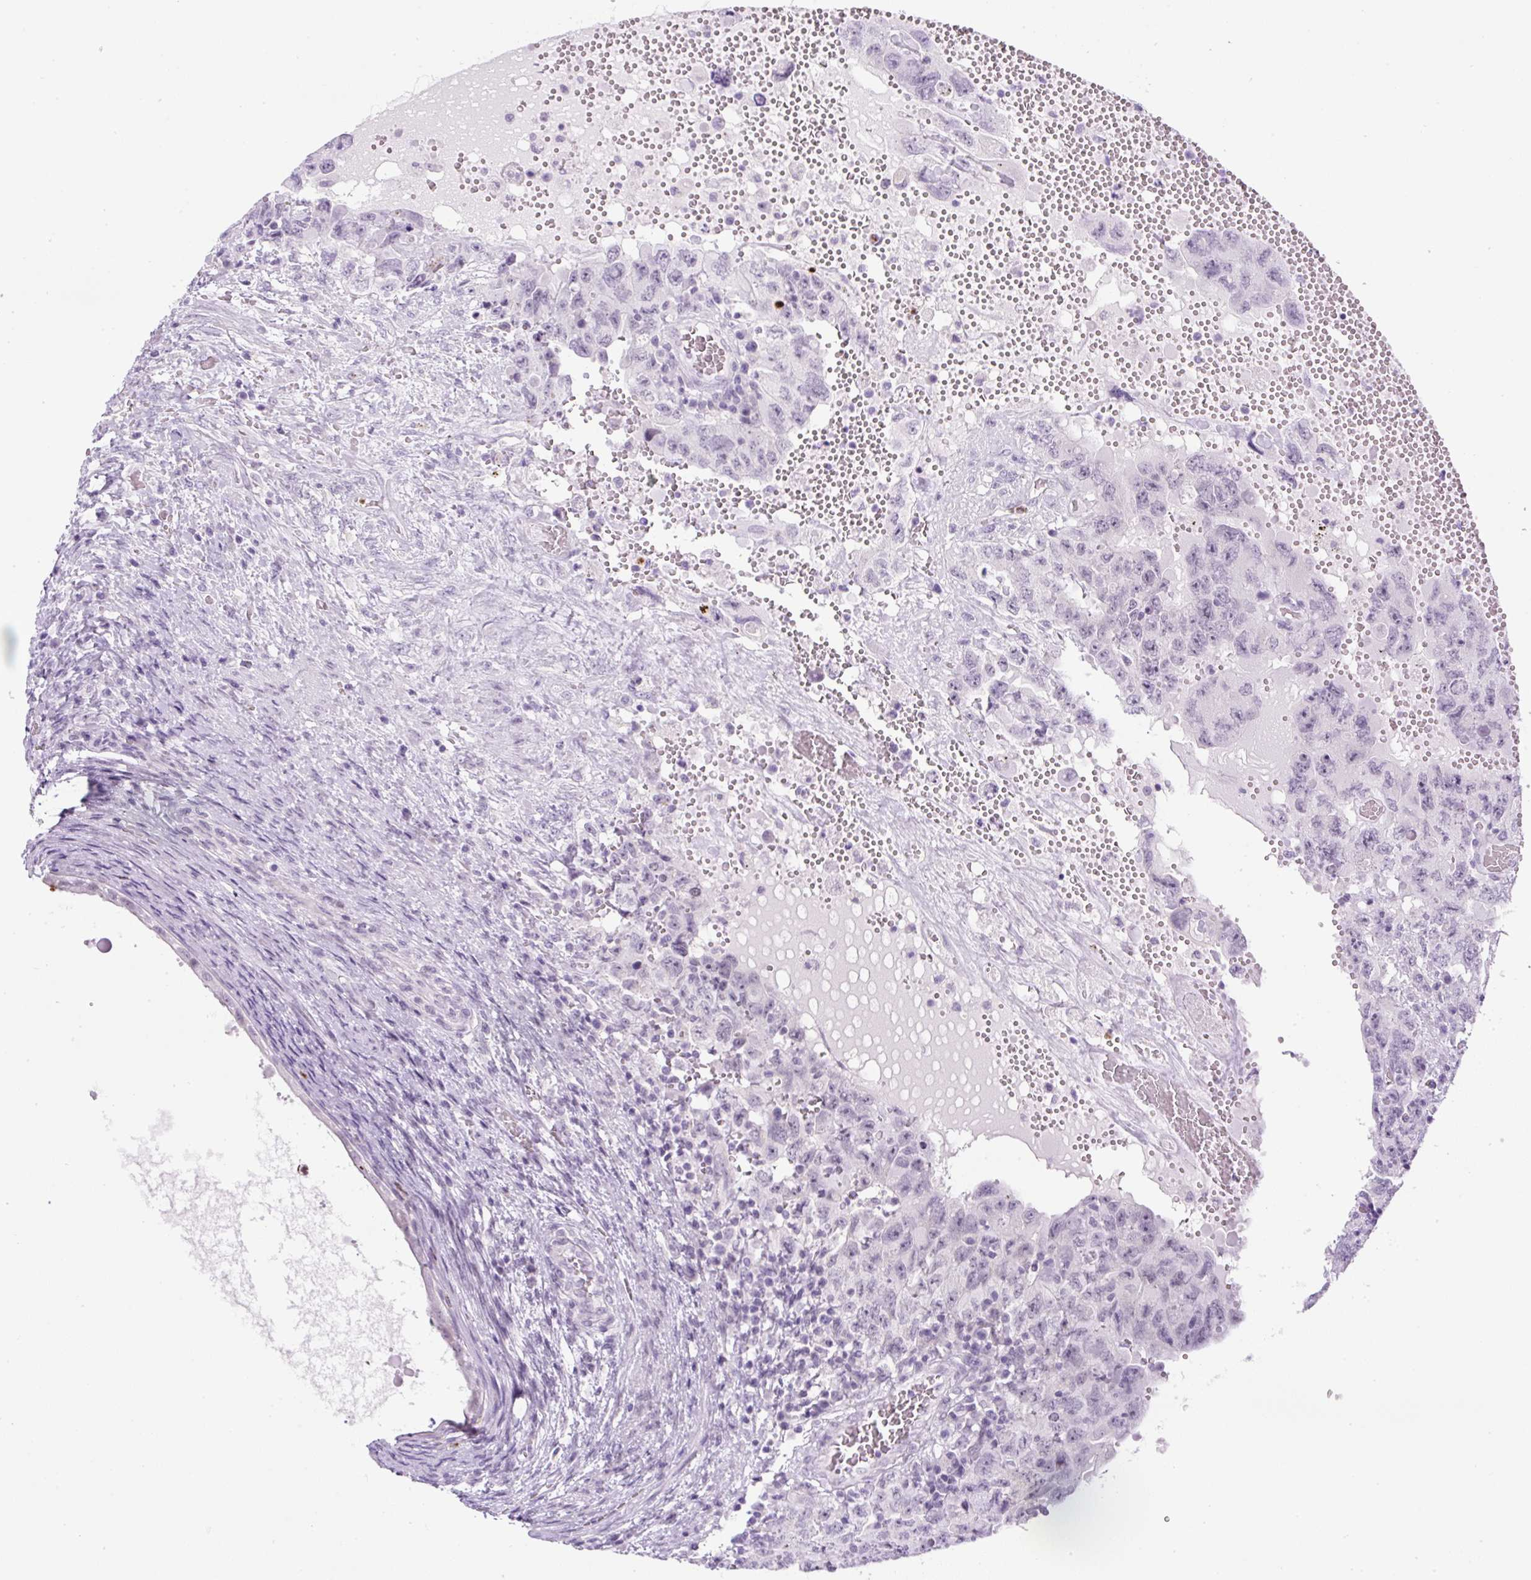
{"staining": {"intensity": "negative", "quantity": "none", "location": "none"}, "tissue": "testis cancer", "cell_type": "Tumor cells", "image_type": "cancer", "snomed": [{"axis": "morphology", "description": "Carcinoma, Embryonal, NOS"}, {"axis": "topography", "description": "Testis"}], "caption": "Testis embryonal carcinoma was stained to show a protein in brown. There is no significant staining in tumor cells.", "gene": "RHBDD2", "patient": {"sex": "male", "age": 26}}